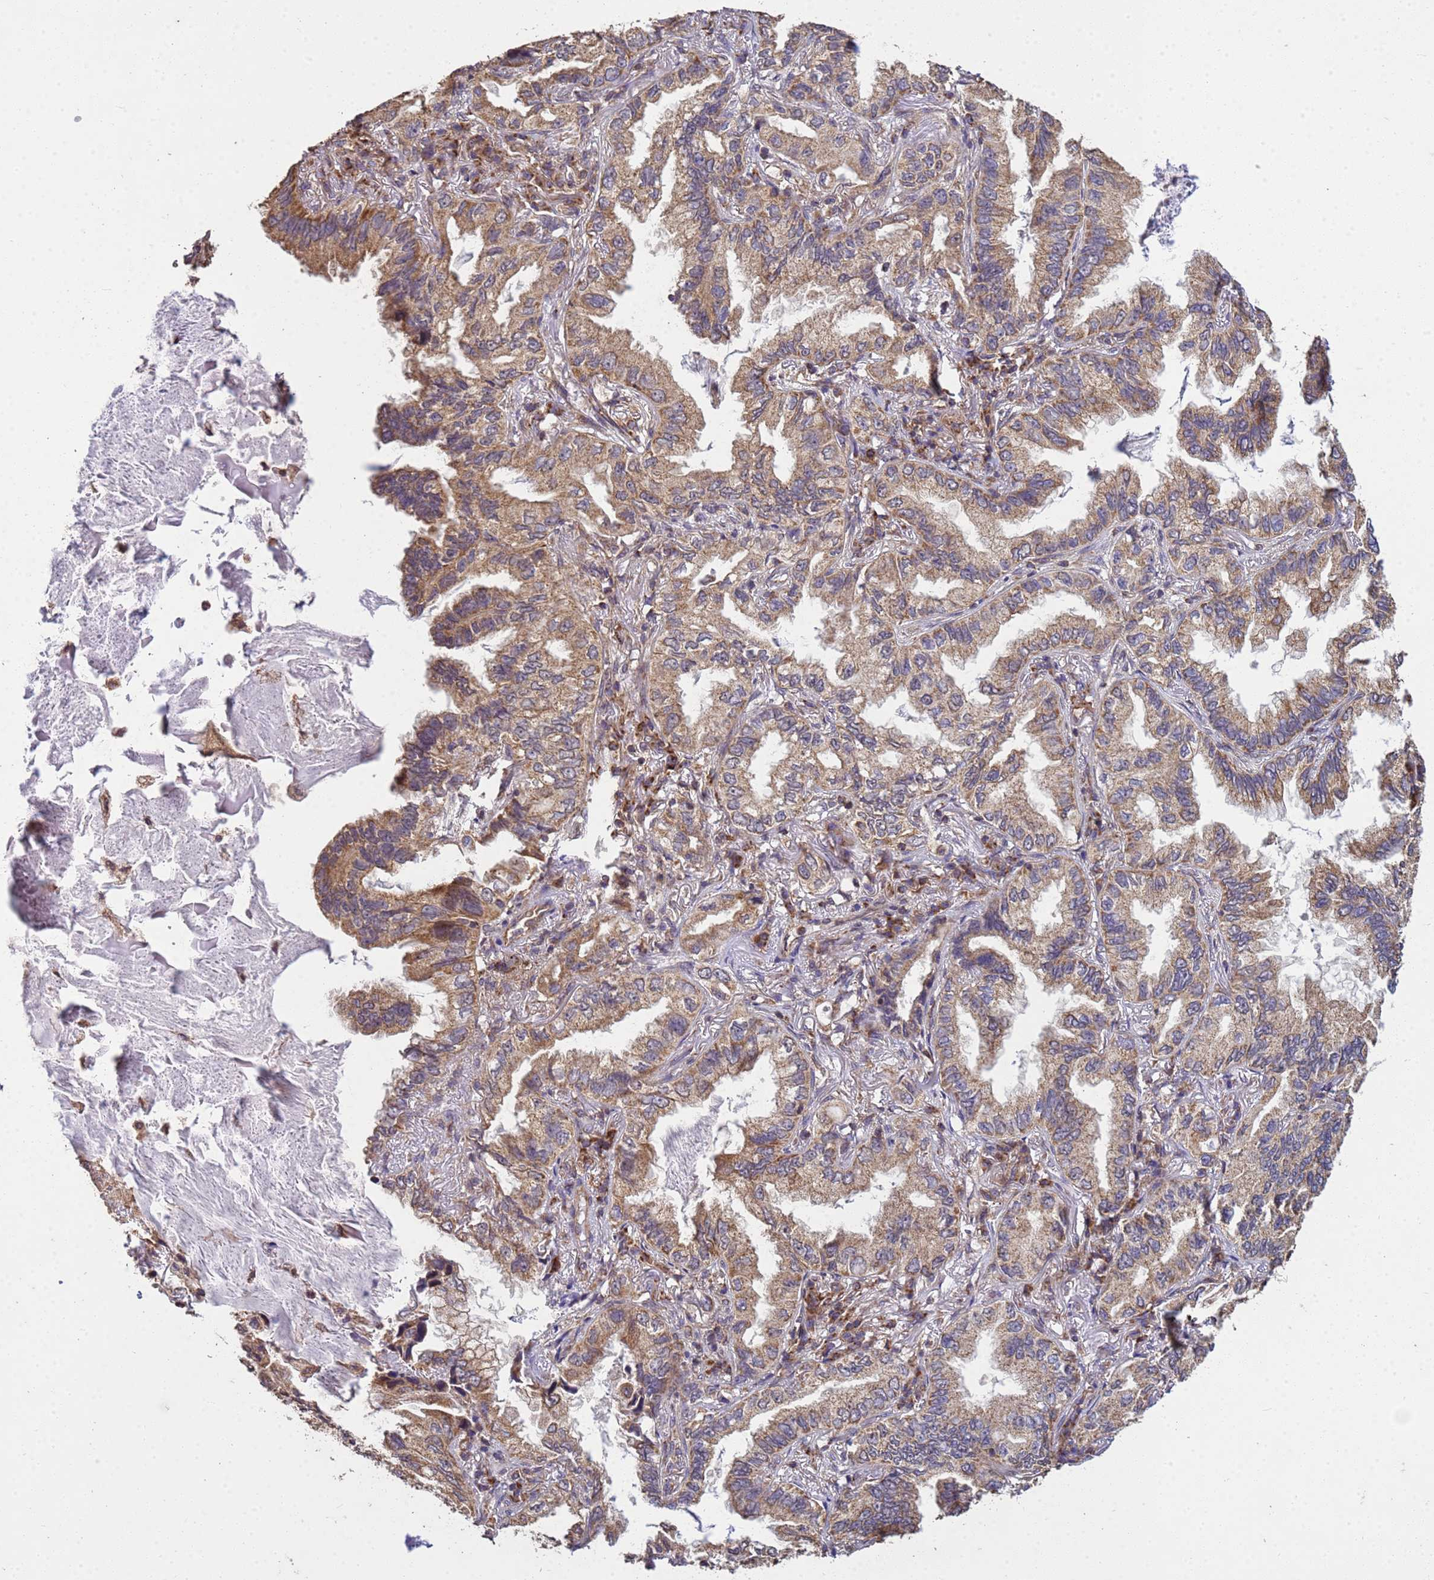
{"staining": {"intensity": "moderate", "quantity": ">75%", "location": "cytoplasmic/membranous"}, "tissue": "lung cancer", "cell_type": "Tumor cells", "image_type": "cancer", "snomed": [{"axis": "morphology", "description": "Adenocarcinoma, NOS"}, {"axis": "topography", "description": "Lung"}], "caption": "Immunohistochemical staining of human lung cancer (adenocarcinoma) exhibits medium levels of moderate cytoplasmic/membranous staining in approximately >75% of tumor cells. (Brightfield microscopy of DAB IHC at high magnification).", "gene": "P2RX7", "patient": {"sex": "female", "age": 69}}